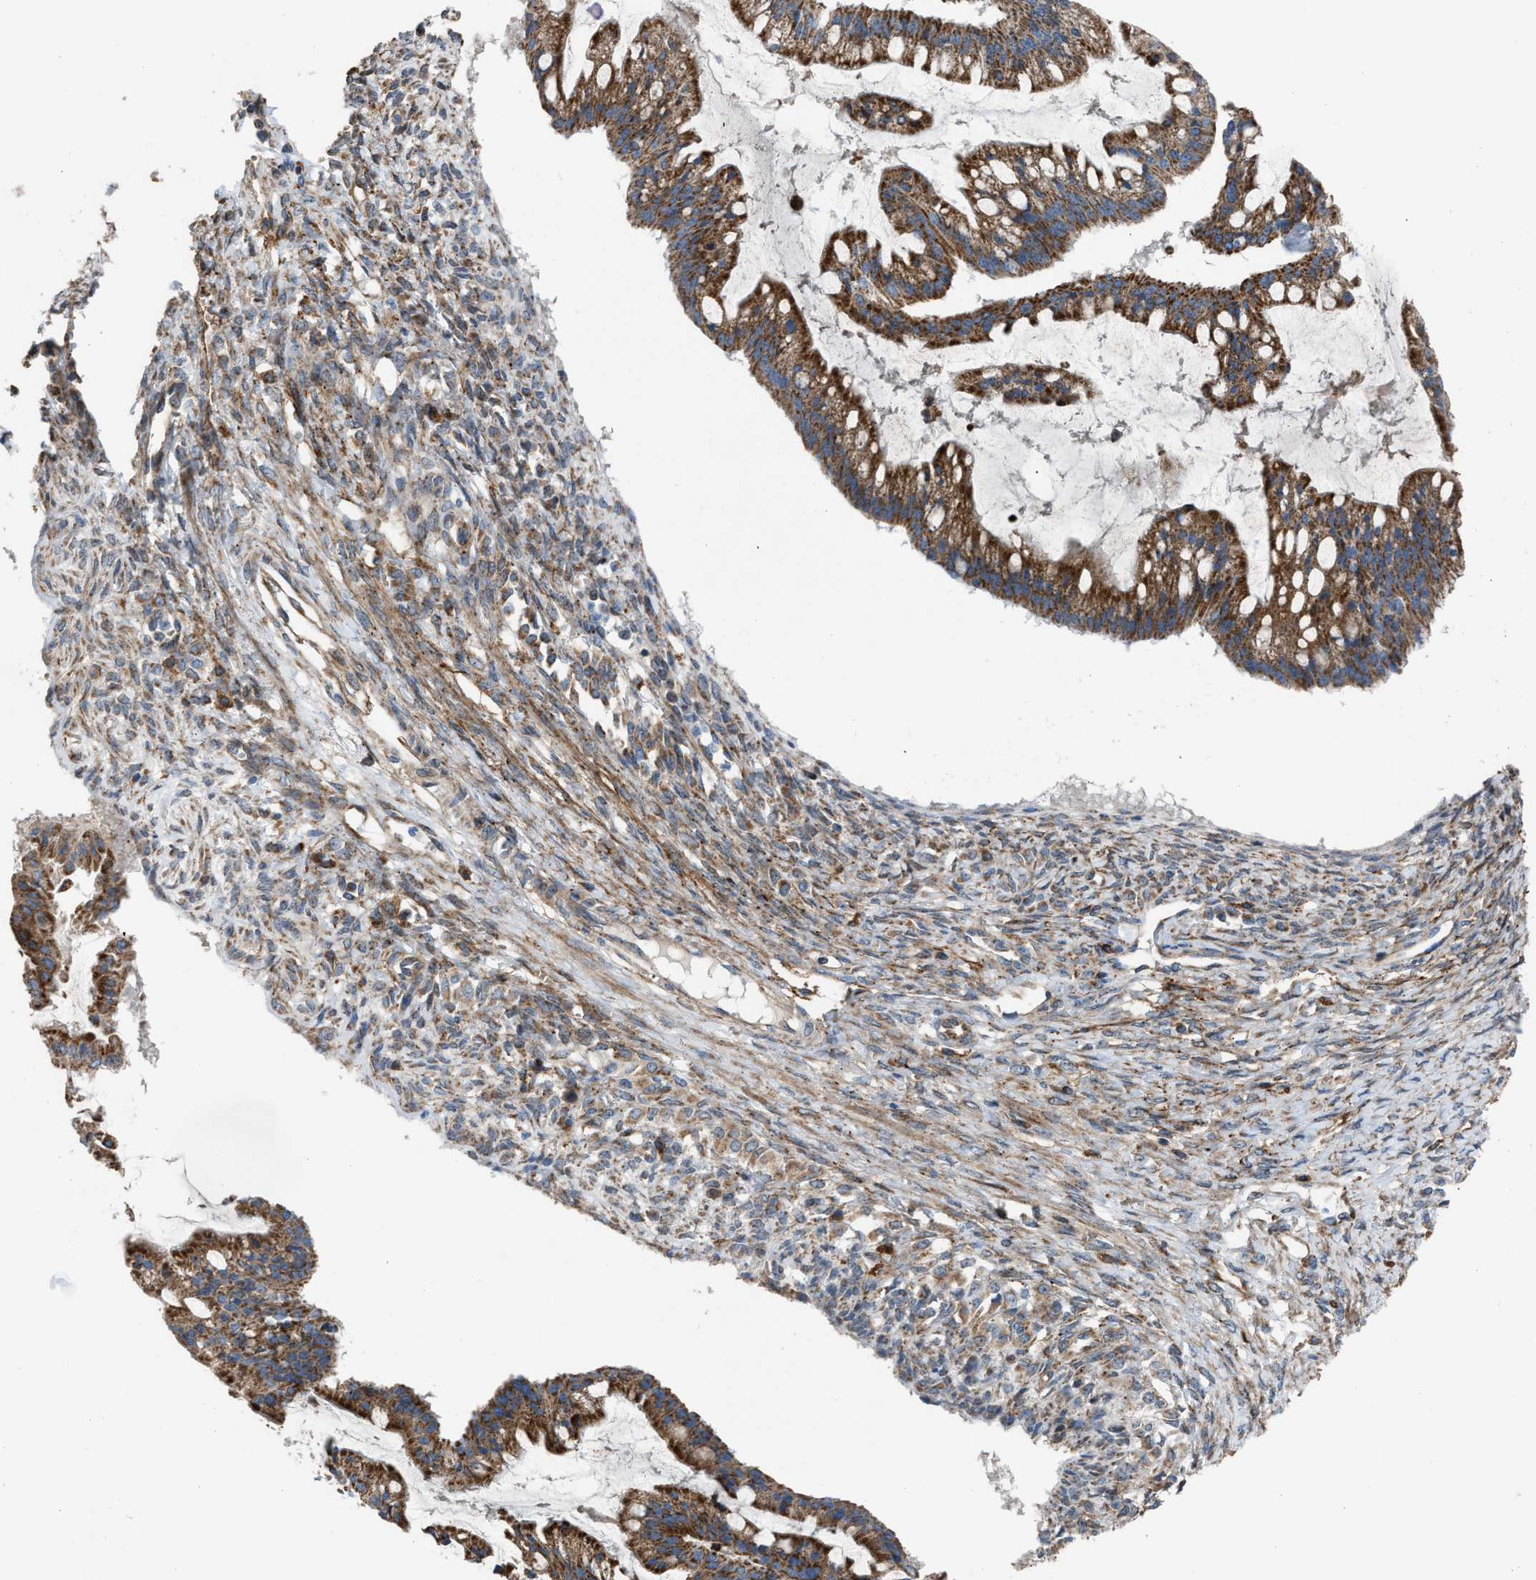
{"staining": {"intensity": "strong", "quantity": ">75%", "location": "cytoplasmic/membranous"}, "tissue": "ovarian cancer", "cell_type": "Tumor cells", "image_type": "cancer", "snomed": [{"axis": "morphology", "description": "Cystadenocarcinoma, mucinous, NOS"}, {"axis": "topography", "description": "Ovary"}], "caption": "Protein staining reveals strong cytoplasmic/membranous staining in approximately >75% of tumor cells in ovarian cancer (mucinous cystadenocarcinoma).", "gene": "SLC10A3", "patient": {"sex": "female", "age": 73}}